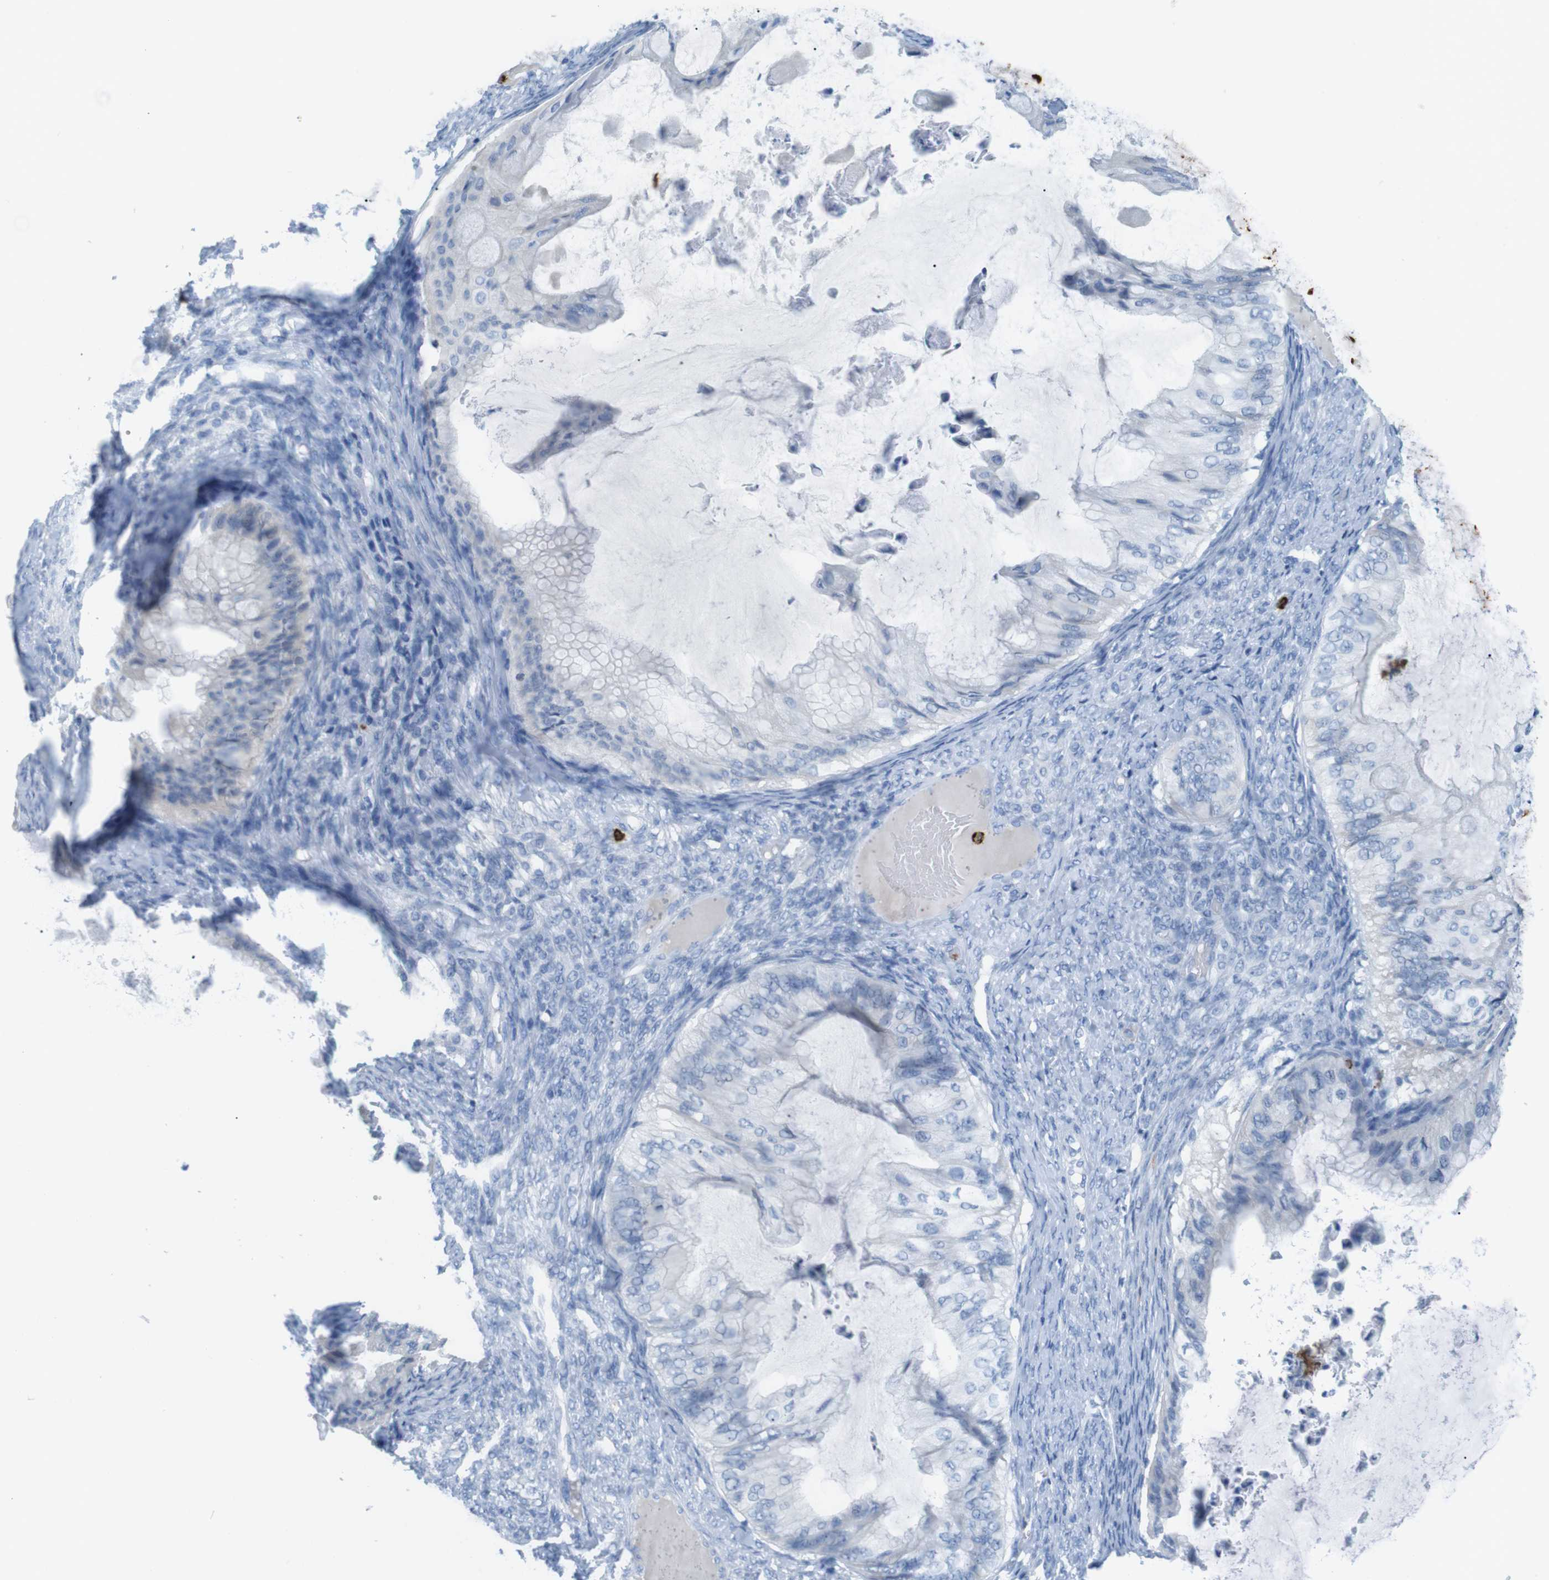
{"staining": {"intensity": "negative", "quantity": "none", "location": "none"}, "tissue": "ovarian cancer", "cell_type": "Tumor cells", "image_type": "cancer", "snomed": [{"axis": "morphology", "description": "Cystadenocarcinoma, mucinous, NOS"}, {"axis": "topography", "description": "Ovary"}], "caption": "The histopathology image shows no staining of tumor cells in ovarian cancer (mucinous cystadenocarcinoma). Brightfield microscopy of immunohistochemistry stained with DAB (3,3'-diaminobenzidine) (brown) and hematoxylin (blue), captured at high magnification.", "gene": "MCEMP1", "patient": {"sex": "female", "age": 61}}